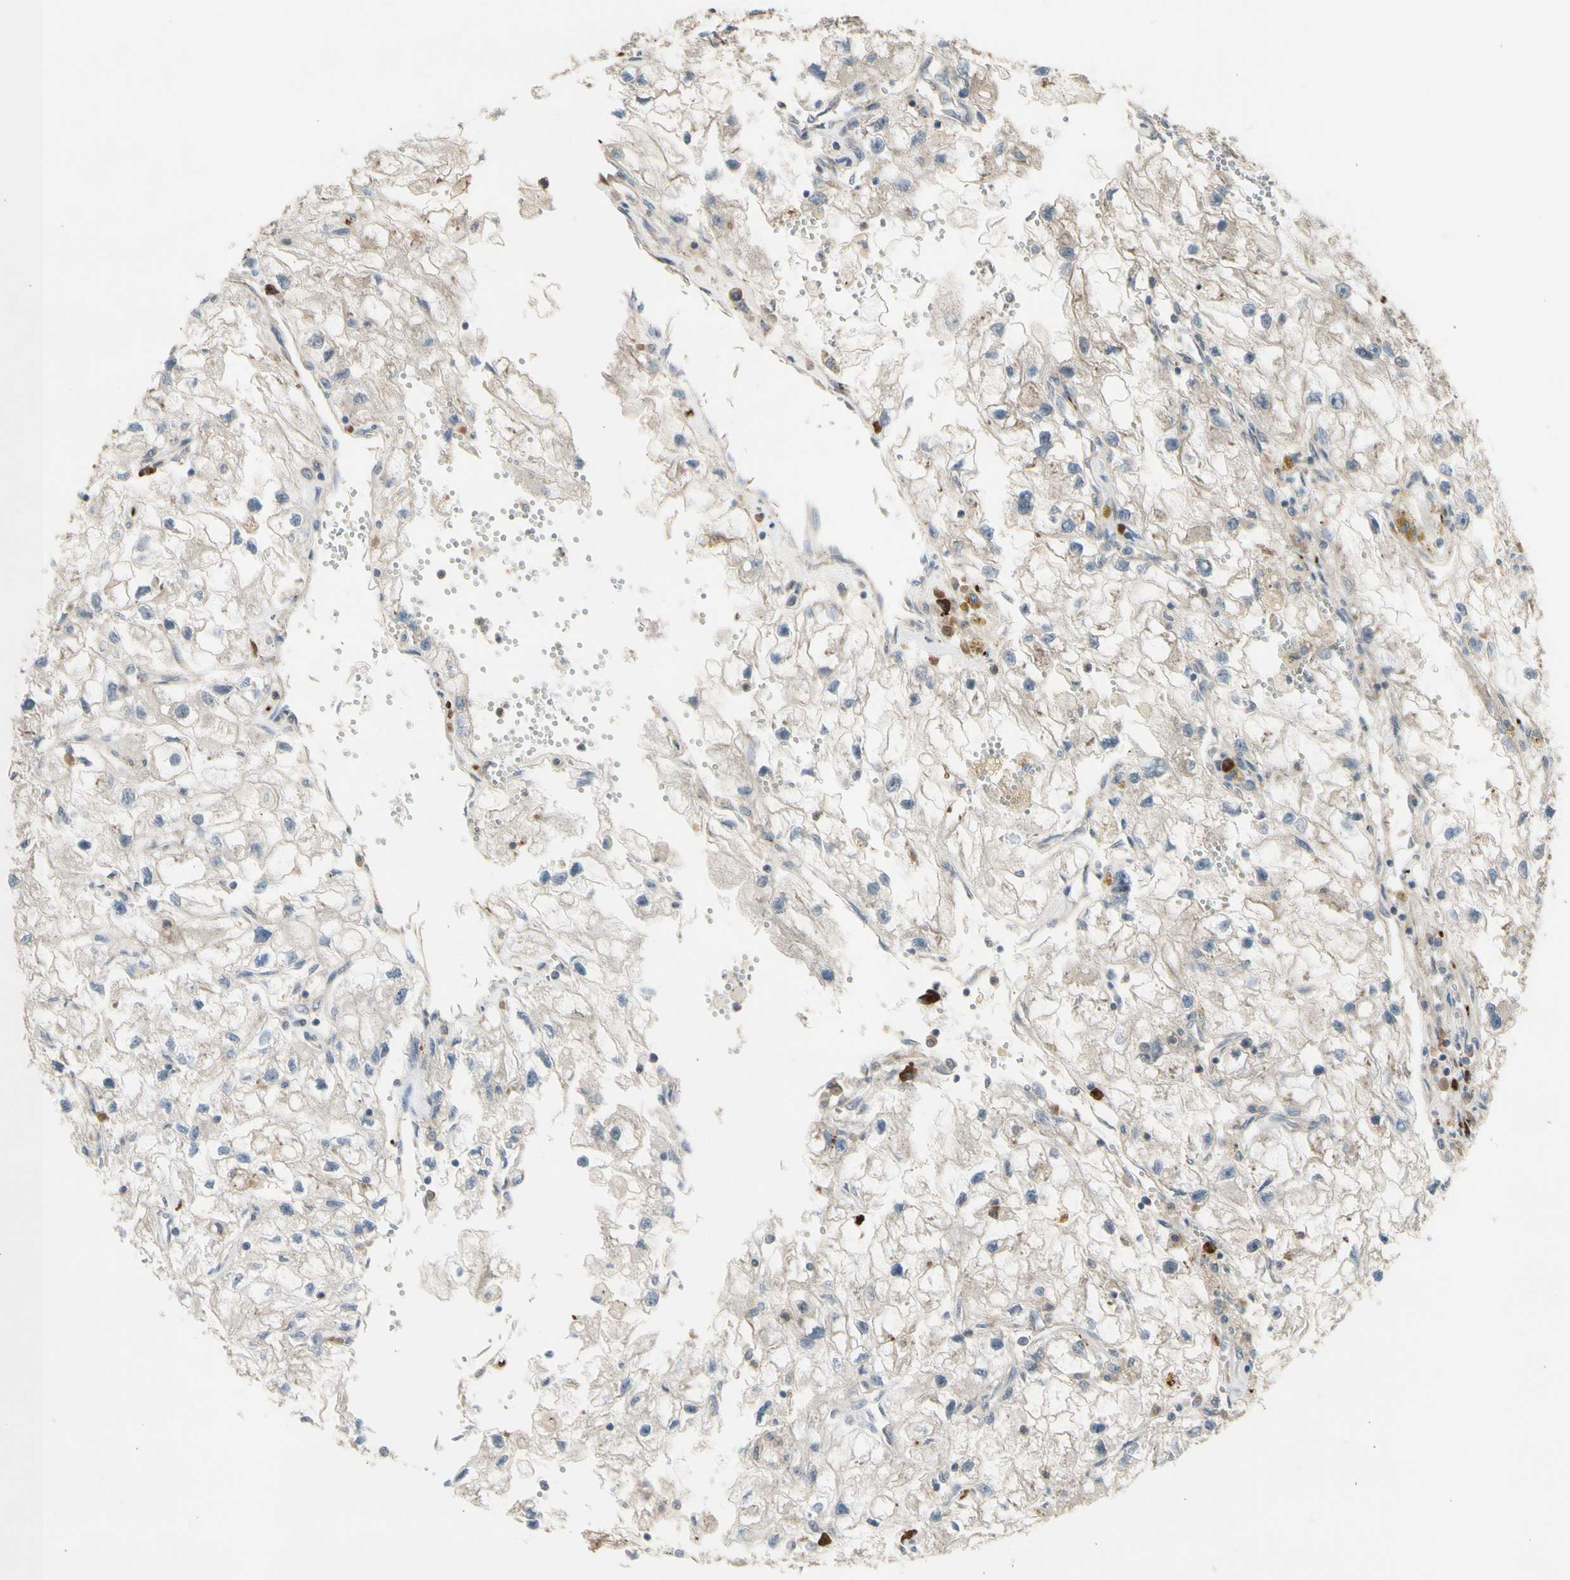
{"staining": {"intensity": "weak", "quantity": "<25%", "location": "cytoplasmic/membranous"}, "tissue": "renal cancer", "cell_type": "Tumor cells", "image_type": "cancer", "snomed": [{"axis": "morphology", "description": "Adenocarcinoma, NOS"}, {"axis": "topography", "description": "Kidney"}], "caption": "A photomicrograph of renal cancer (adenocarcinoma) stained for a protein reveals no brown staining in tumor cells.", "gene": "GALNT5", "patient": {"sex": "female", "age": 70}}